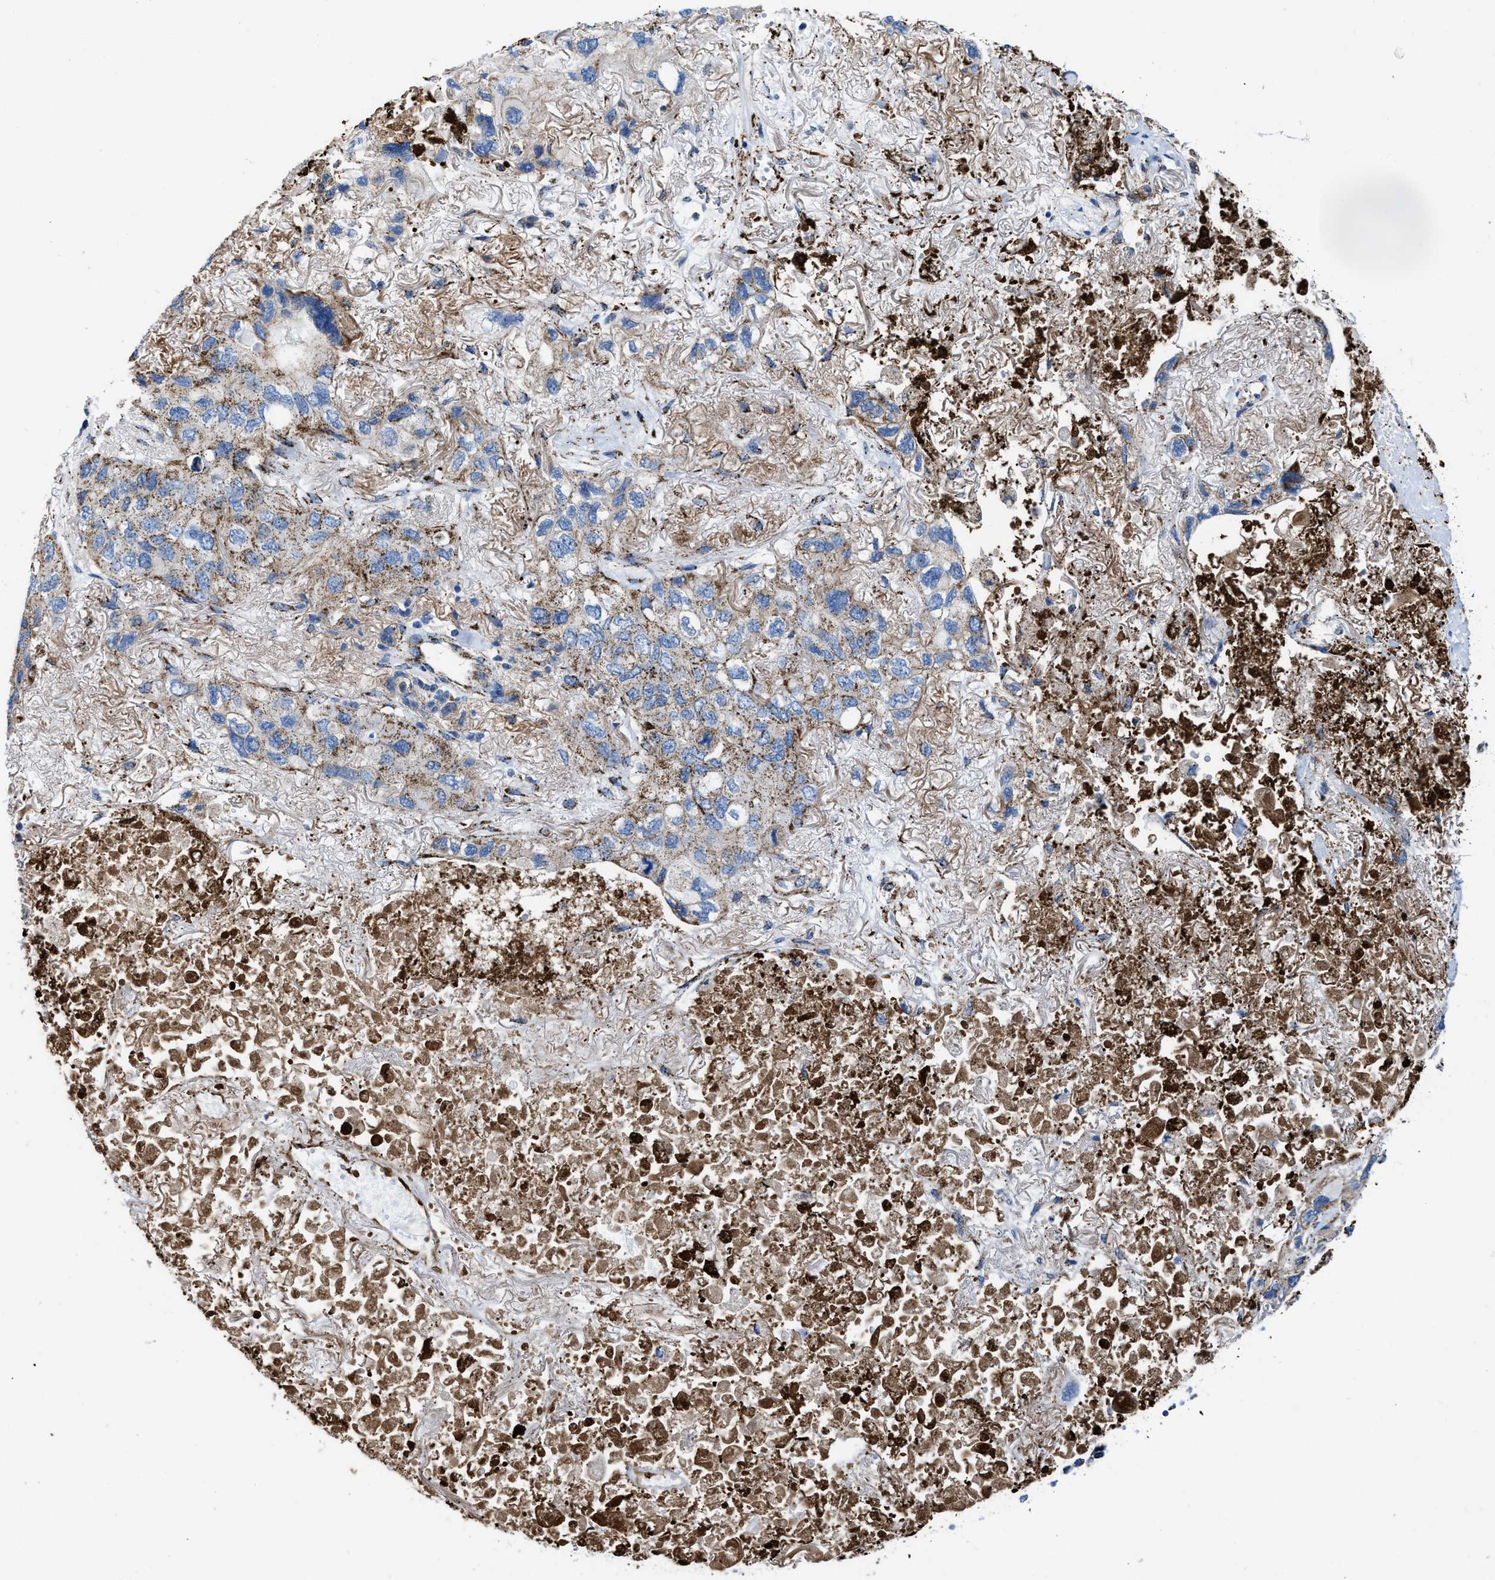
{"staining": {"intensity": "moderate", "quantity": "25%-75%", "location": "cytoplasmic/membranous"}, "tissue": "lung cancer", "cell_type": "Tumor cells", "image_type": "cancer", "snomed": [{"axis": "morphology", "description": "Squamous cell carcinoma, NOS"}, {"axis": "topography", "description": "Lung"}], "caption": "Protein analysis of squamous cell carcinoma (lung) tissue shows moderate cytoplasmic/membranous staining in about 25%-75% of tumor cells.", "gene": "ALDH1B1", "patient": {"sex": "female", "age": 73}}